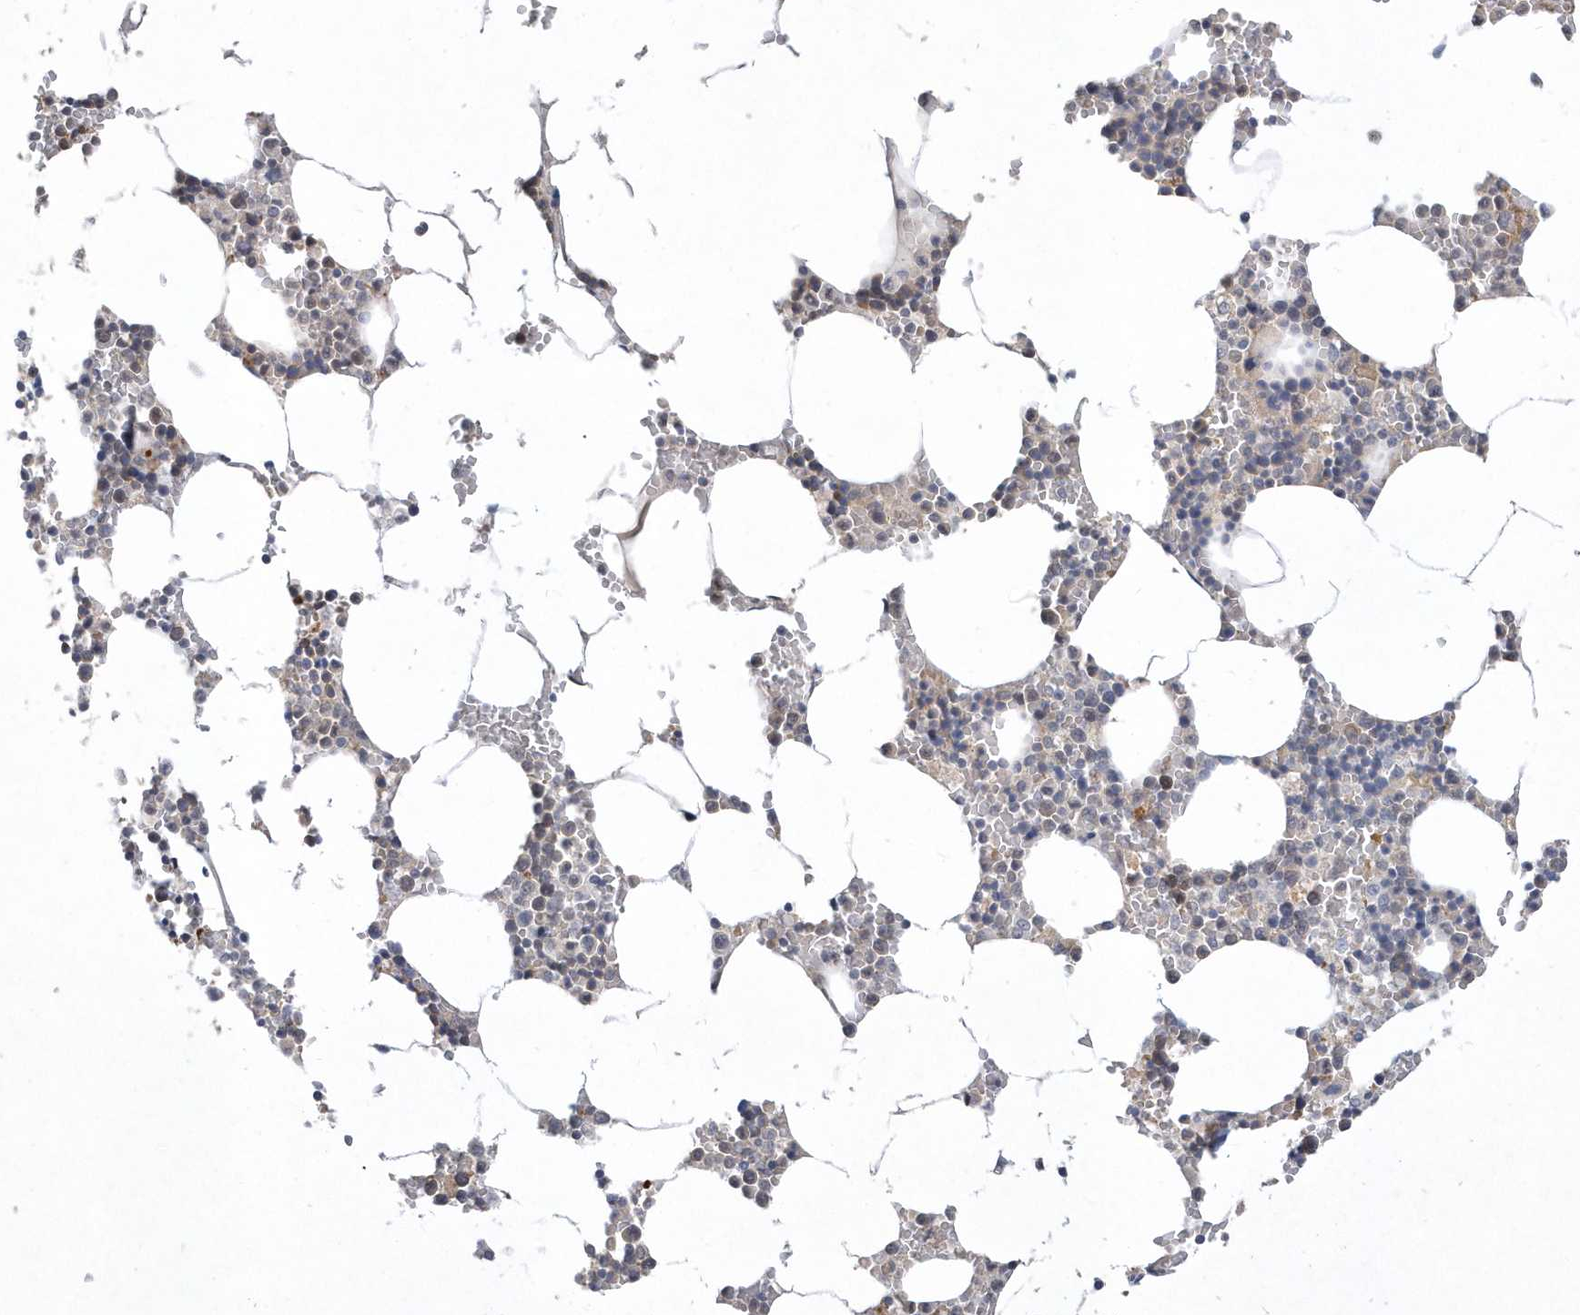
{"staining": {"intensity": "moderate", "quantity": "<25%", "location": "cytoplasmic/membranous,nuclear"}, "tissue": "bone marrow", "cell_type": "Hematopoietic cells", "image_type": "normal", "snomed": [{"axis": "morphology", "description": "Normal tissue, NOS"}, {"axis": "topography", "description": "Bone marrow"}], "caption": "This is an image of immunohistochemistry (IHC) staining of unremarkable bone marrow, which shows moderate positivity in the cytoplasmic/membranous,nuclear of hematopoietic cells.", "gene": "TSPEAR", "patient": {"sex": "male", "age": 70}}